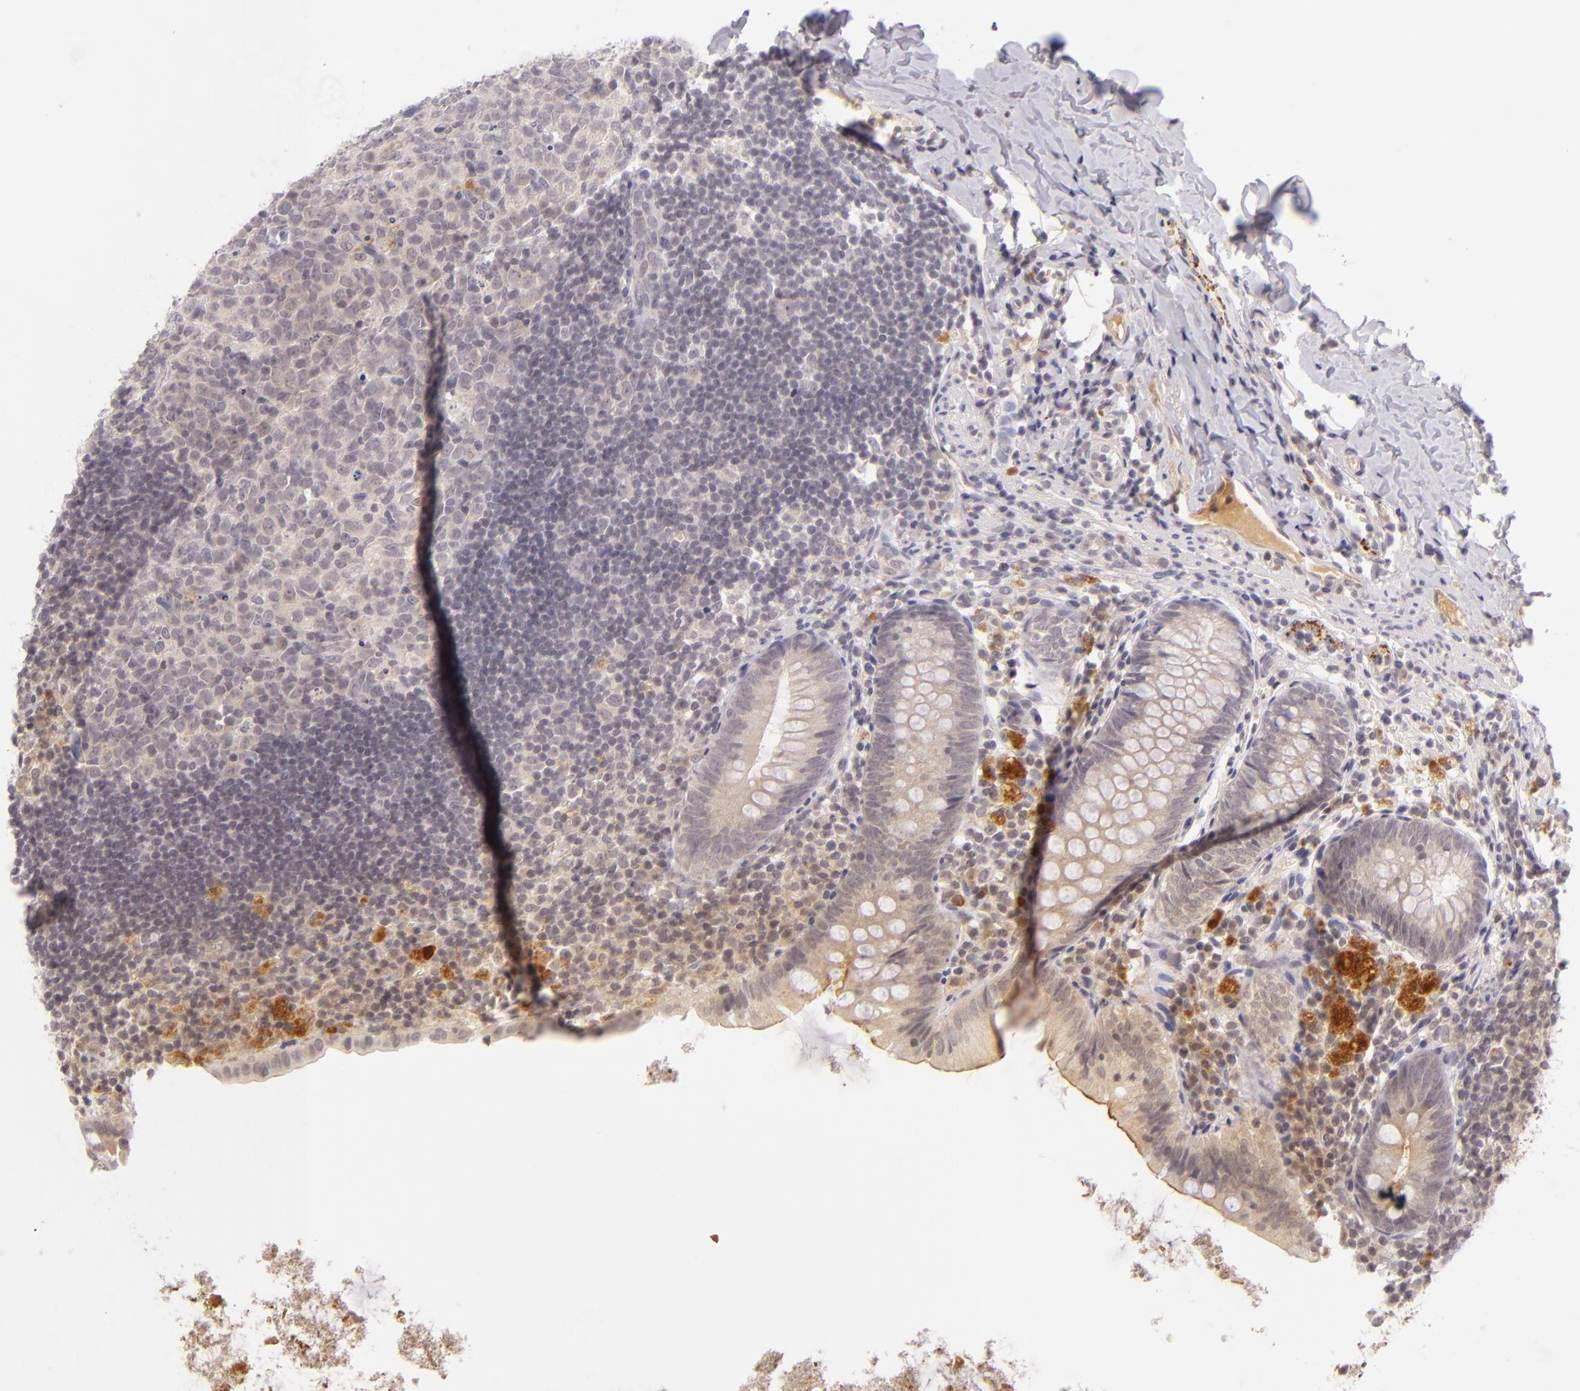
{"staining": {"intensity": "weak", "quantity": "<25%", "location": "cytoplasmic/membranous"}, "tissue": "appendix", "cell_type": "Glandular cells", "image_type": "normal", "snomed": [{"axis": "morphology", "description": "Normal tissue, NOS"}, {"axis": "topography", "description": "Appendix"}], "caption": "Immunohistochemistry image of normal appendix: human appendix stained with DAB exhibits no significant protein expression in glandular cells. (DAB IHC with hematoxylin counter stain).", "gene": "CASP8", "patient": {"sex": "female", "age": 9}}